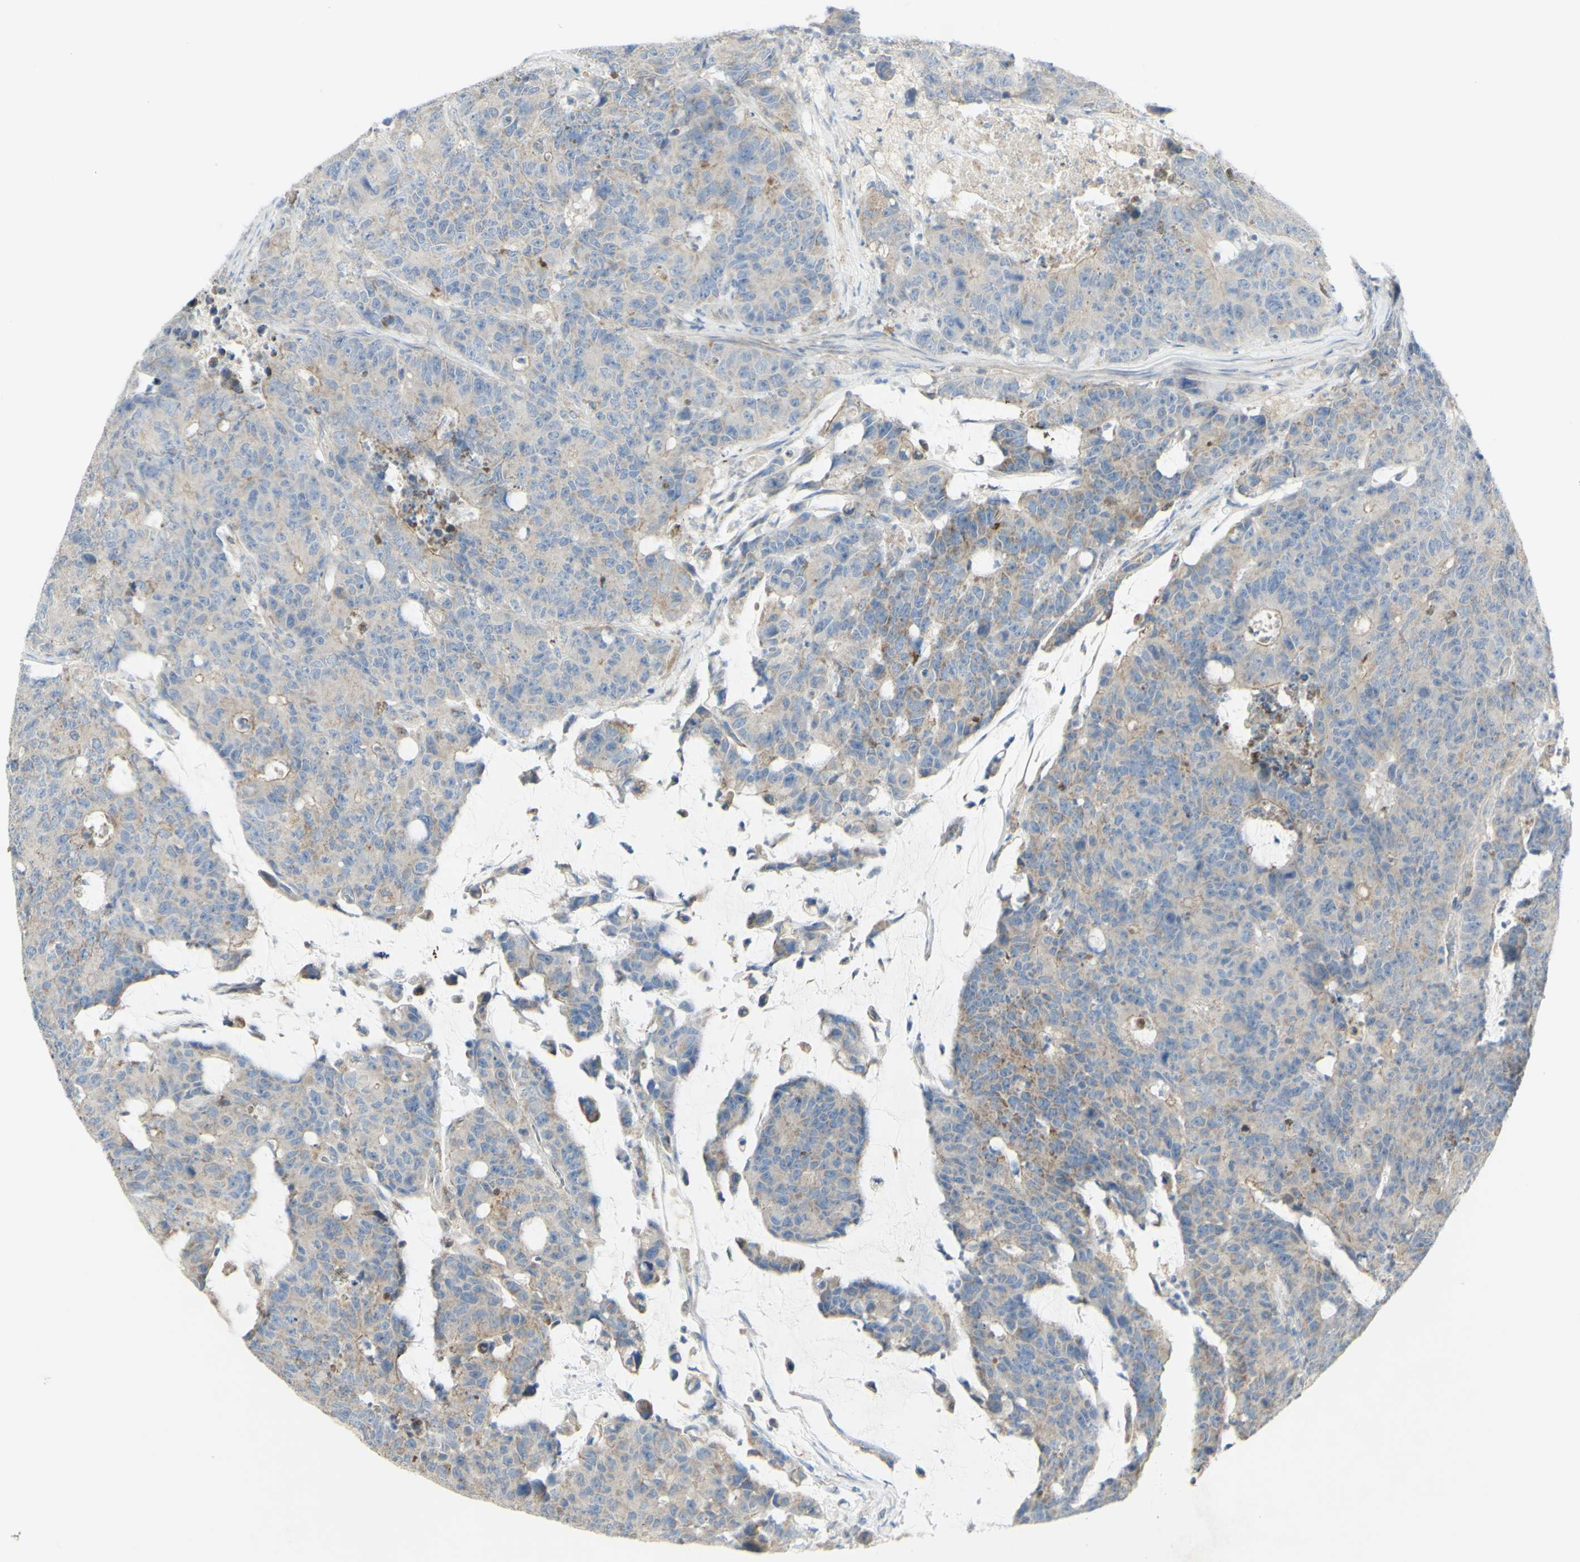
{"staining": {"intensity": "weak", "quantity": "<25%", "location": "cytoplasmic/membranous"}, "tissue": "colorectal cancer", "cell_type": "Tumor cells", "image_type": "cancer", "snomed": [{"axis": "morphology", "description": "Adenocarcinoma, NOS"}, {"axis": "topography", "description": "Colon"}], "caption": "Colorectal cancer (adenocarcinoma) was stained to show a protein in brown. There is no significant positivity in tumor cells. The staining was performed using DAB (3,3'-diaminobenzidine) to visualize the protein expression in brown, while the nuclei were stained in blue with hematoxylin (Magnification: 20x).", "gene": "CNTNAP1", "patient": {"sex": "female", "age": 86}}